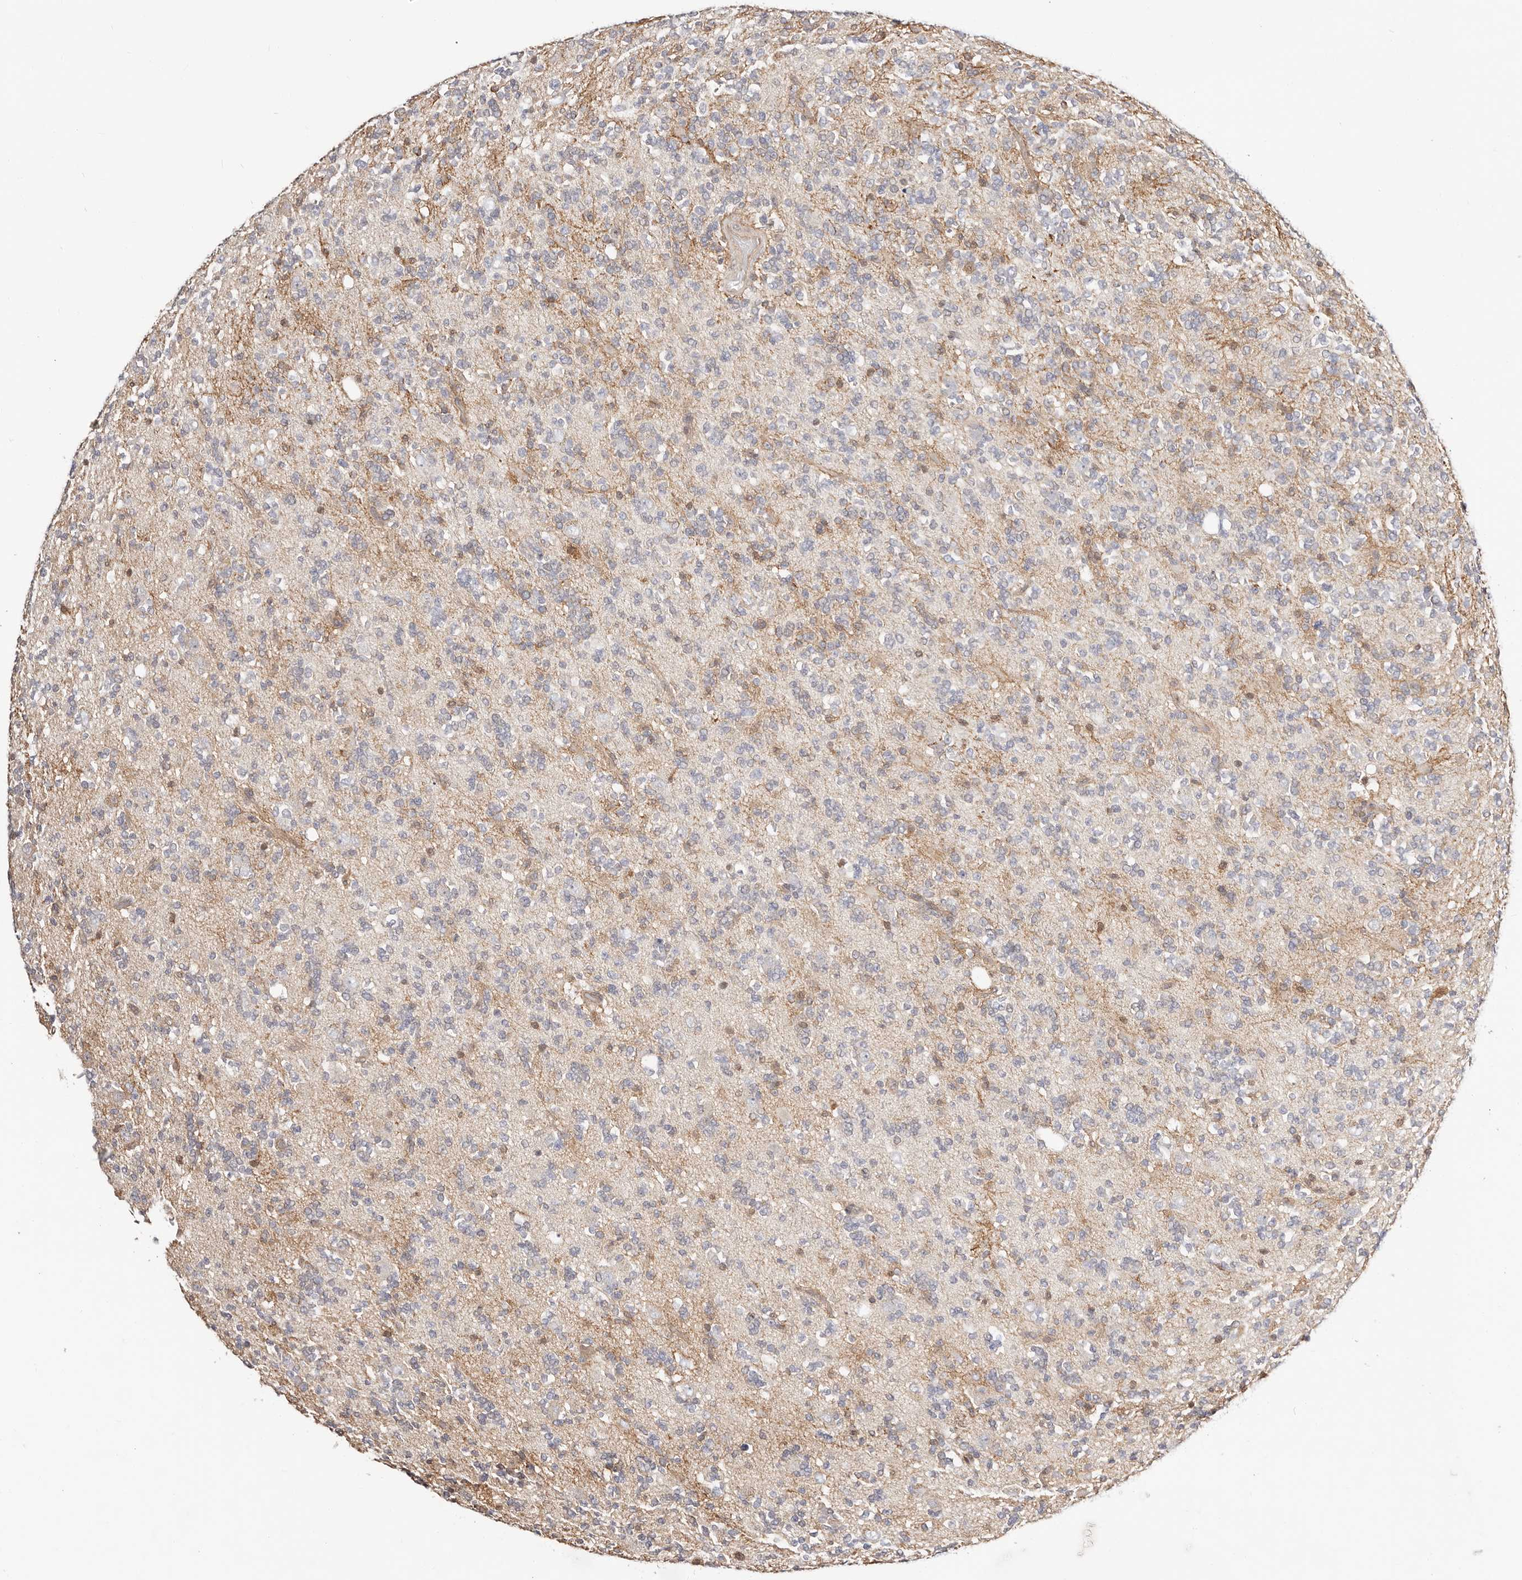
{"staining": {"intensity": "negative", "quantity": "none", "location": "none"}, "tissue": "glioma", "cell_type": "Tumor cells", "image_type": "cancer", "snomed": [{"axis": "morphology", "description": "Glioma, malignant, High grade"}, {"axis": "topography", "description": "Brain"}], "caption": "Glioma stained for a protein using IHC displays no staining tumor cells.", "gene": "STAT5A", "patient": {"sex": "female", "age": 62}}